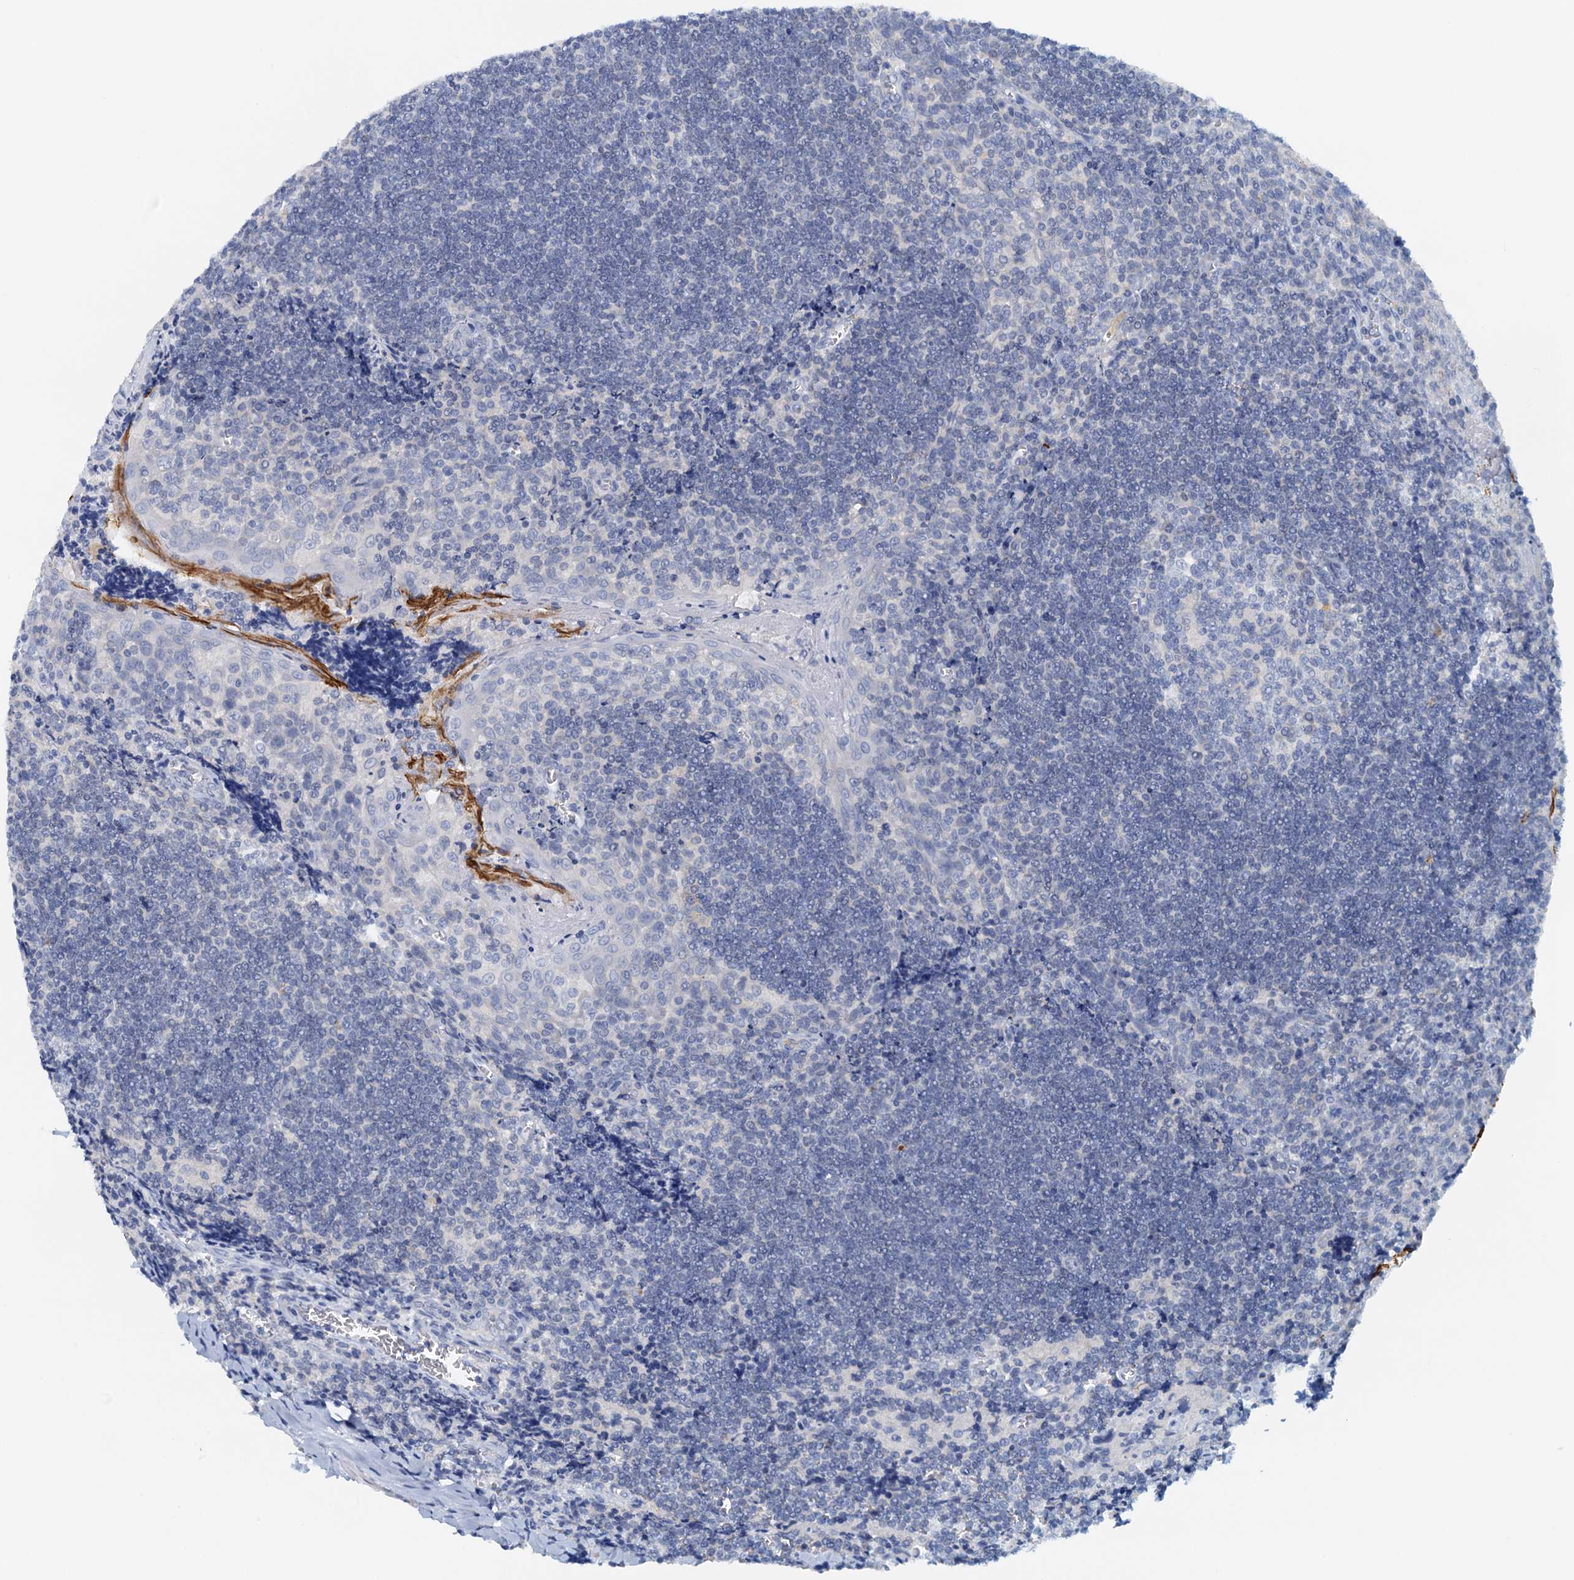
{"staining": {"intensity": "negative", "quantity": "none", "location": "none"}, "tissue": "tonsil", "cell_type": "Germinal center cells", "image_type": "normal", "snomed": [{"axis": "morphology", "description": "Normal tissue, NOS"}, {"axis": "topography", "description": "Tonsil"}], "caption": "Immunohistochemistry (IHC) micrograph of normal tonsil: human tonsil stained with DAB exhibits no significant protein staining in germinal center cells. The staining is performed using DAB brown chromogen with nuclei counter-stained in using hematoxylin.", "gene": "DTD1", "patient": {"sex": "male", "age": 27}}